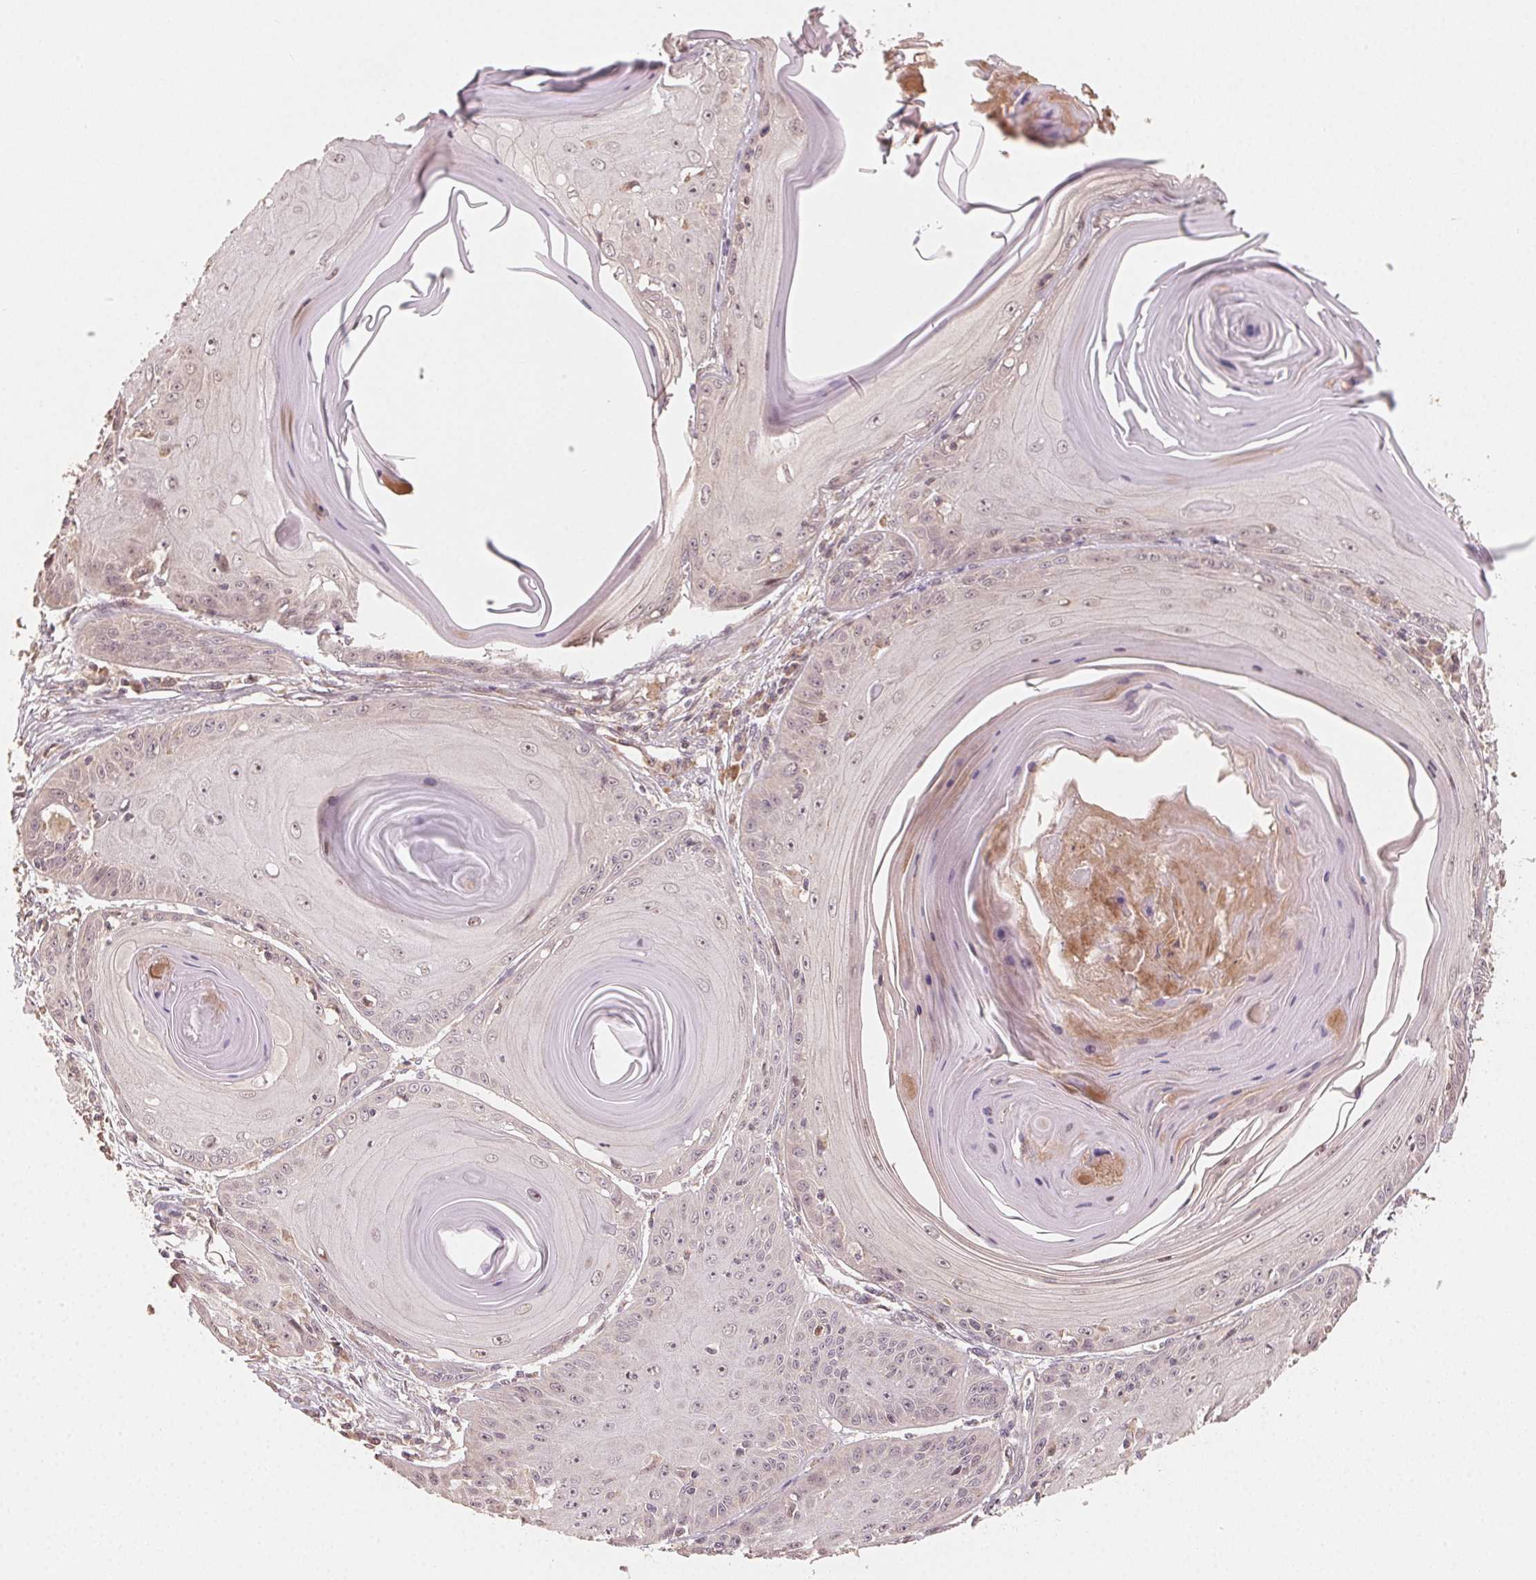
{"staining": {"intensity": "weak", "quantity": "<25%", "location": "cytoplasmic/membranous"}, "tissue": "skin cancer", "cell_type": "Tumor cells", "image_type": "cancer", "snomed": [{"axis": "morphology", "description": "Squamous cell carcinoma, NOS"}, {"axis": "topography", "description": "Skin"}, {"axis": "topography", "description": "Vulva"}], "caption": "Photomicrograph shows no significant protein positivity in tumor cells of skin cancer.", "gene": "WBP2", "patient": {"sex": "female", "age": 85}}